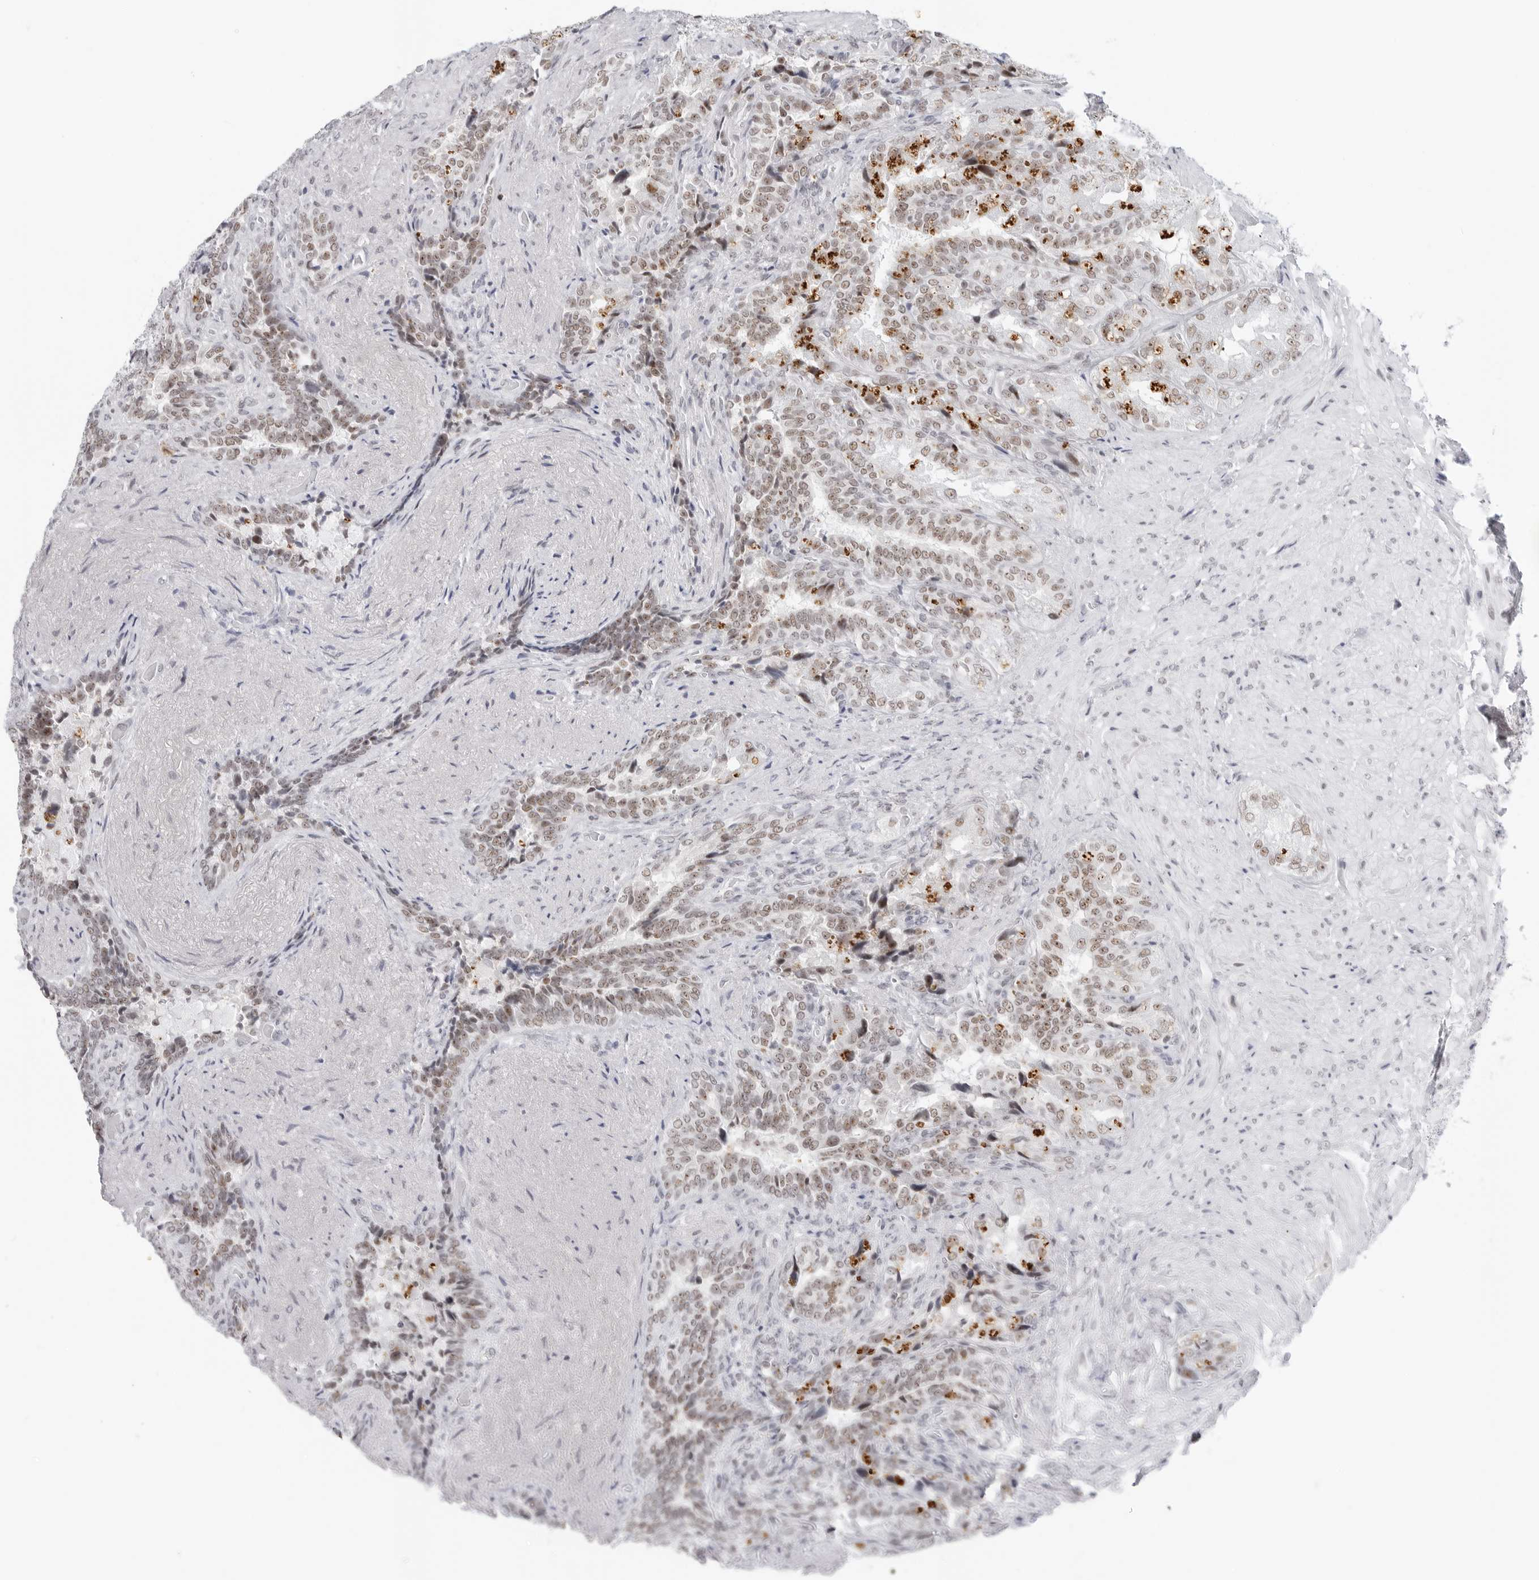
{"staining": {"intensity": "moderate", "quantity": "25%-75%", "location": "nuclear"}, "tissue": "seminal vesicle", "cell_type": "Glandular cells", "image_type": "normal", "snomed": [{"axis": "morphology", "description": "Normal tissue, NOS"}, {"axis": "topography", "description": "Seminal veicle"}, {"axis": "topography", "description": "Peripheral nerve tissue"}], "caption": "Protein analysis of unremarkable seminal vesicle exhibits moderate nuclear staining in about 25%-75% of glandular cells. The protein is stained brown, and the nuclei are stained in blue (DAB (3,3'-diaminobenzidine) IHC with brightfield microscopy, high magnification).", "gene": "WRAP53", "patient": {"sex": "male", "age": 63}}